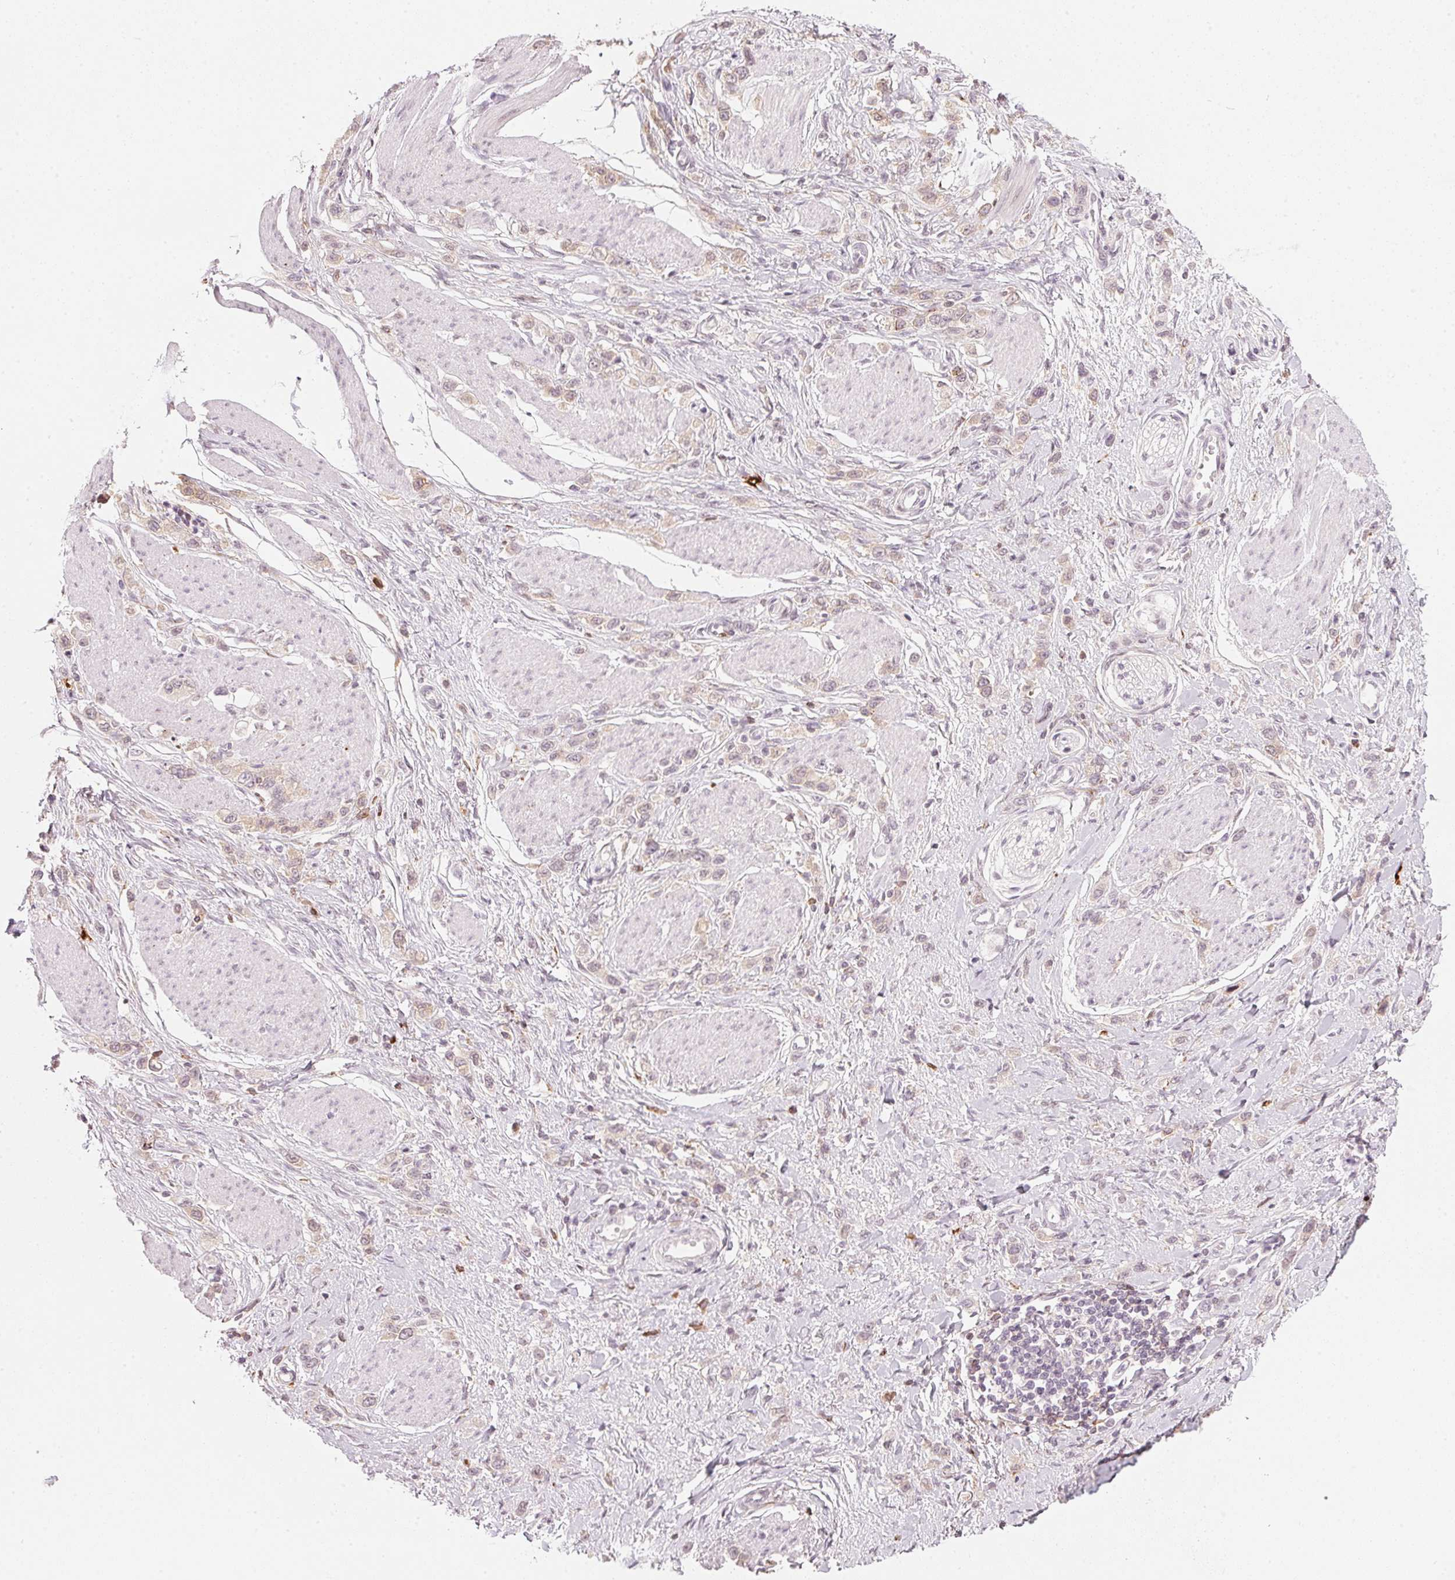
{"staining": {"intensity": "weak", "quantity": ">75%", "location": "cytoplasmic/membranous"}, "tissue": "stomach cancer", "cell_type": "Tumor cells", "image_type": "cancer", "snomed": [{"axis": "morphology", "description": "Adenocarcinoma, NOS"}, {"axis": "topography", "description": "Stomach"}], "caption": "Protein staining demonstrates weak cytoplasmic/membranous positivity in approximately >75% of tumor cells in stomach cancer. (brown staining indicates protein expression, while blue staining denotes nuclei).", "gene": "SFRP4", "patient": {"sex": "female", "age": 65}}